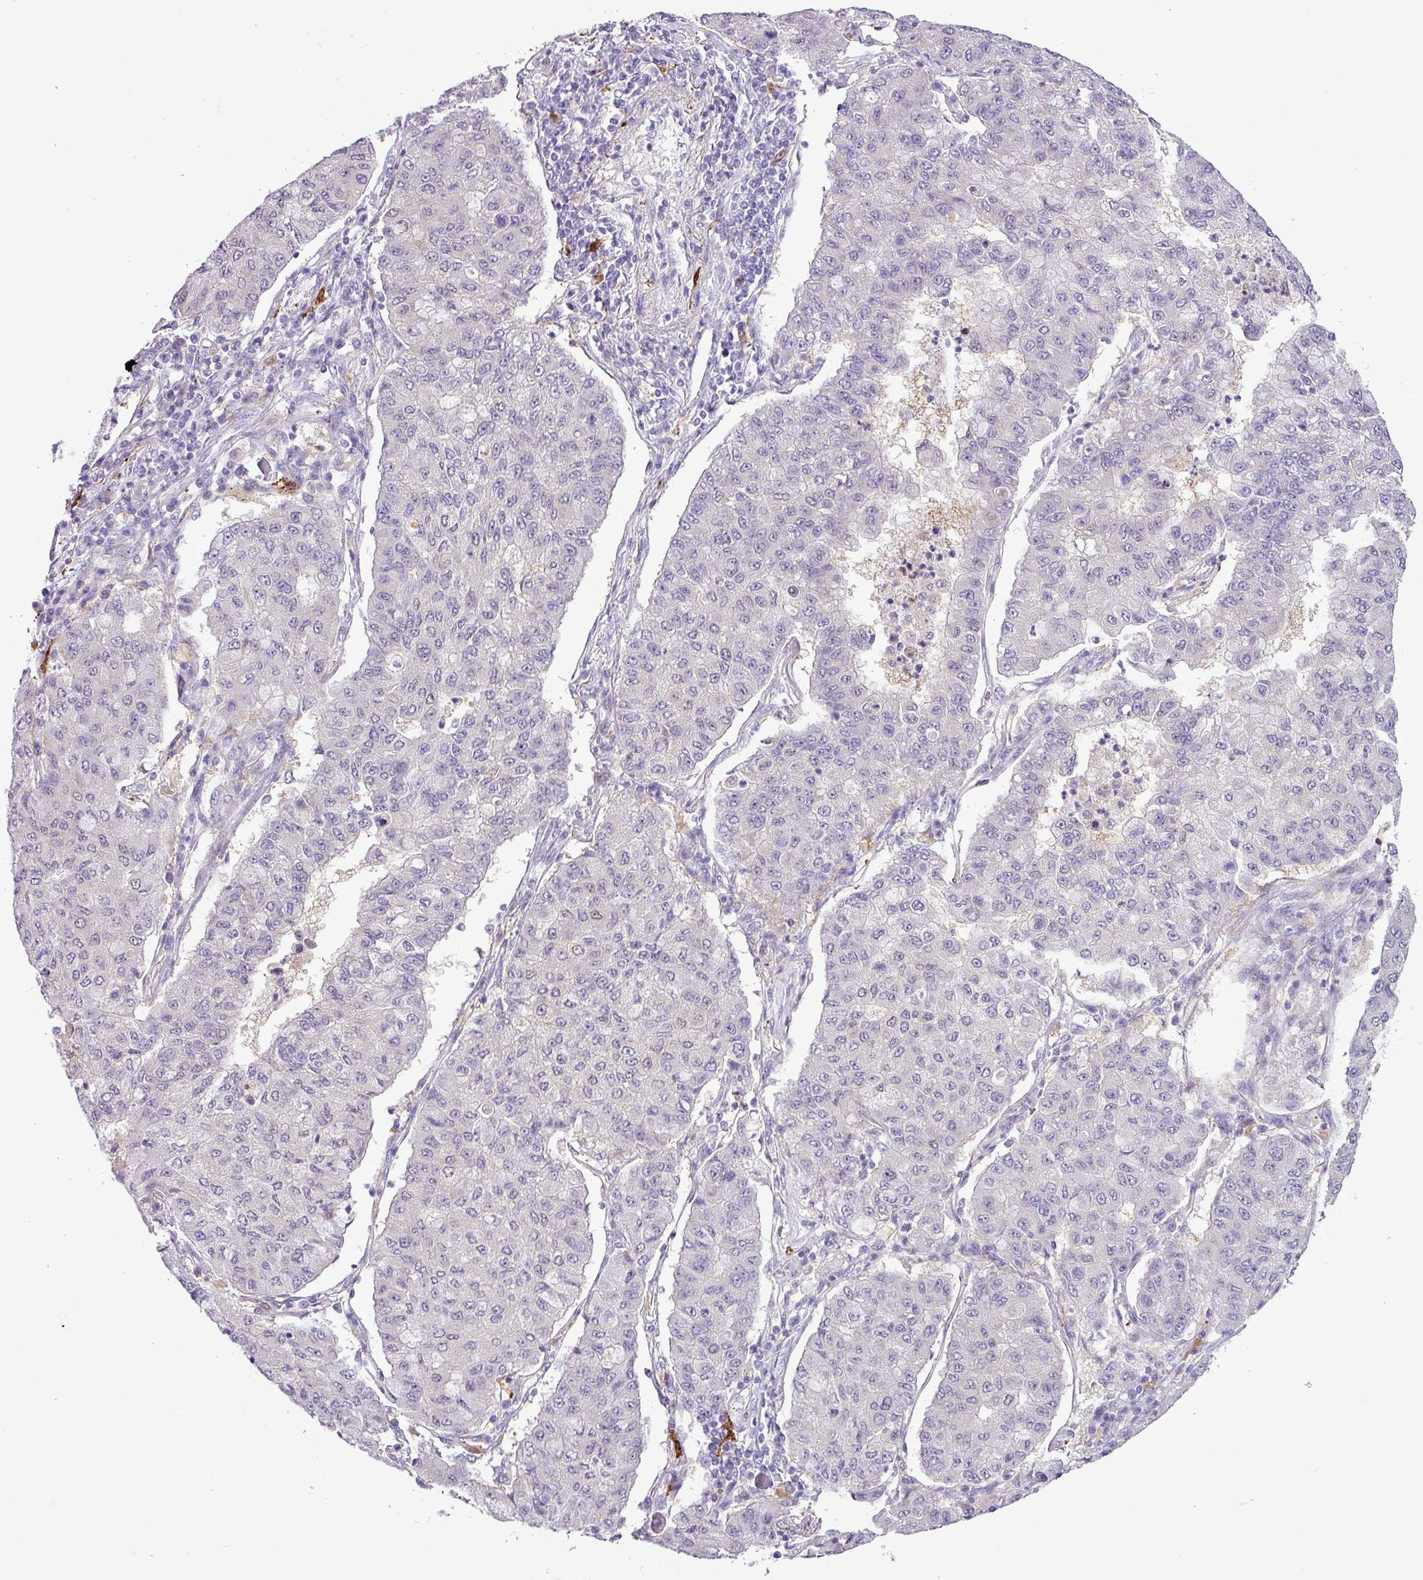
{"staining": {"intensity": "negative", "quantity": "none", "location": "none"}, "tissue": "lung cancer", "cell_type": "Tumor cells", "image_type": "cancer", "snomed": [{"axis": "morphology", "description": "Squamous cell carcinoma, NOS"}, {"axis": "topography", "description": "Lung"}], "caption": "Immunohistochemistry (IHC) photomicrograph of human lung cancer (squamous cell carcinoma) stained for a protein (brown), which demonstrates no expression in tumor cells.", "gene": "TMEM200C", "patient": {"sex": "male", "age": 74}}